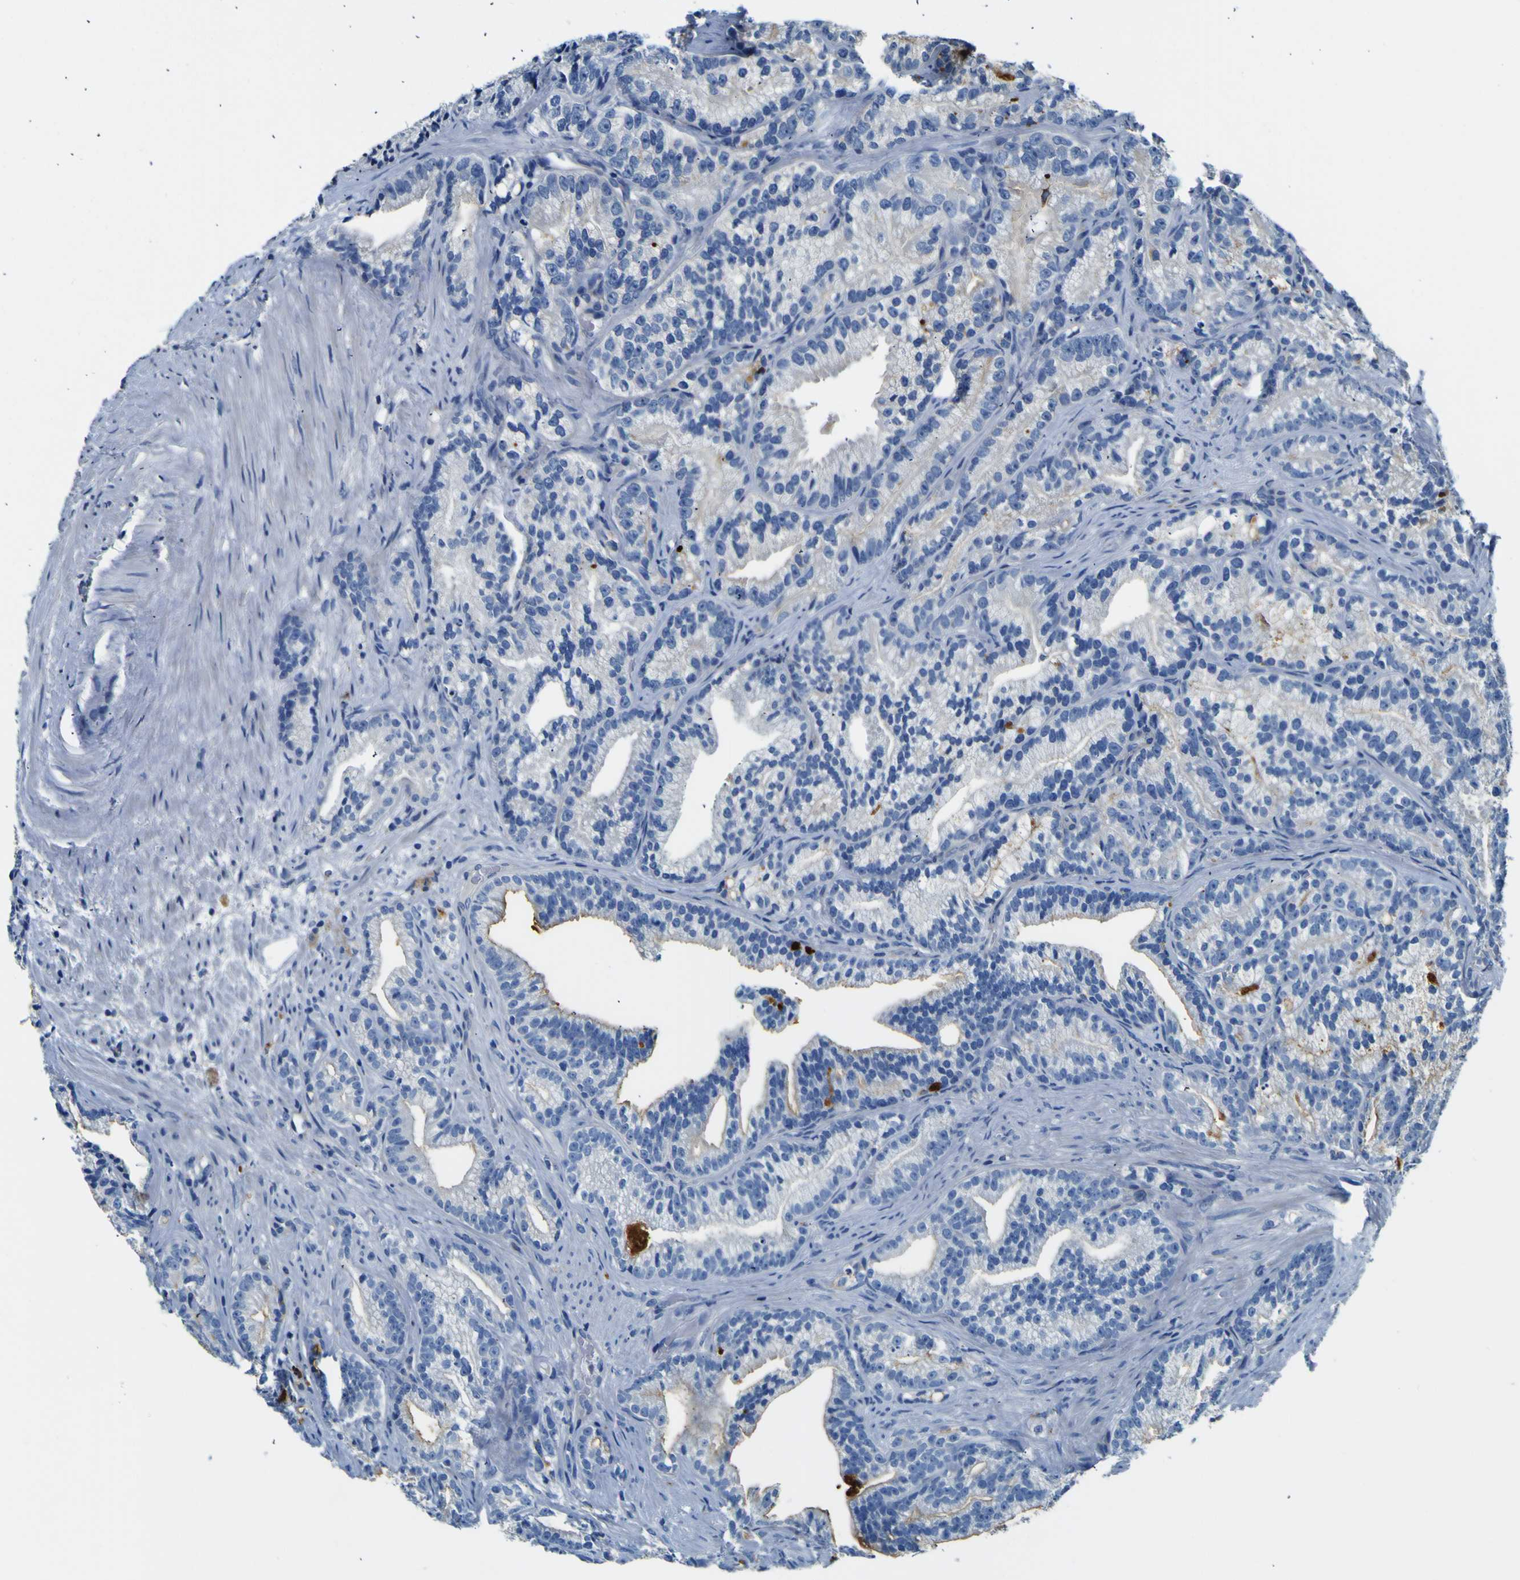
{"staining": {"intensity": "moderate", "quantity": "<25%", "location": "cytoplasmic/membranous"}, "tissue": "prostate cancer", "cell_type": "Tumor cells", "image_type": "cancer", "snomed": [{"axis": "morphology", "description": "Adenocarcinoma, Low grade"}, {"axis": "topography", "description": "Prostate"}], "caption": "Human prostate cancer stained with a brown dye shows moderate cytoplasmic/membranous positive expression in about <25% of tumor cells.", "gene": "ADGRA2", "patient": {"sex": "male", "age": 89}}